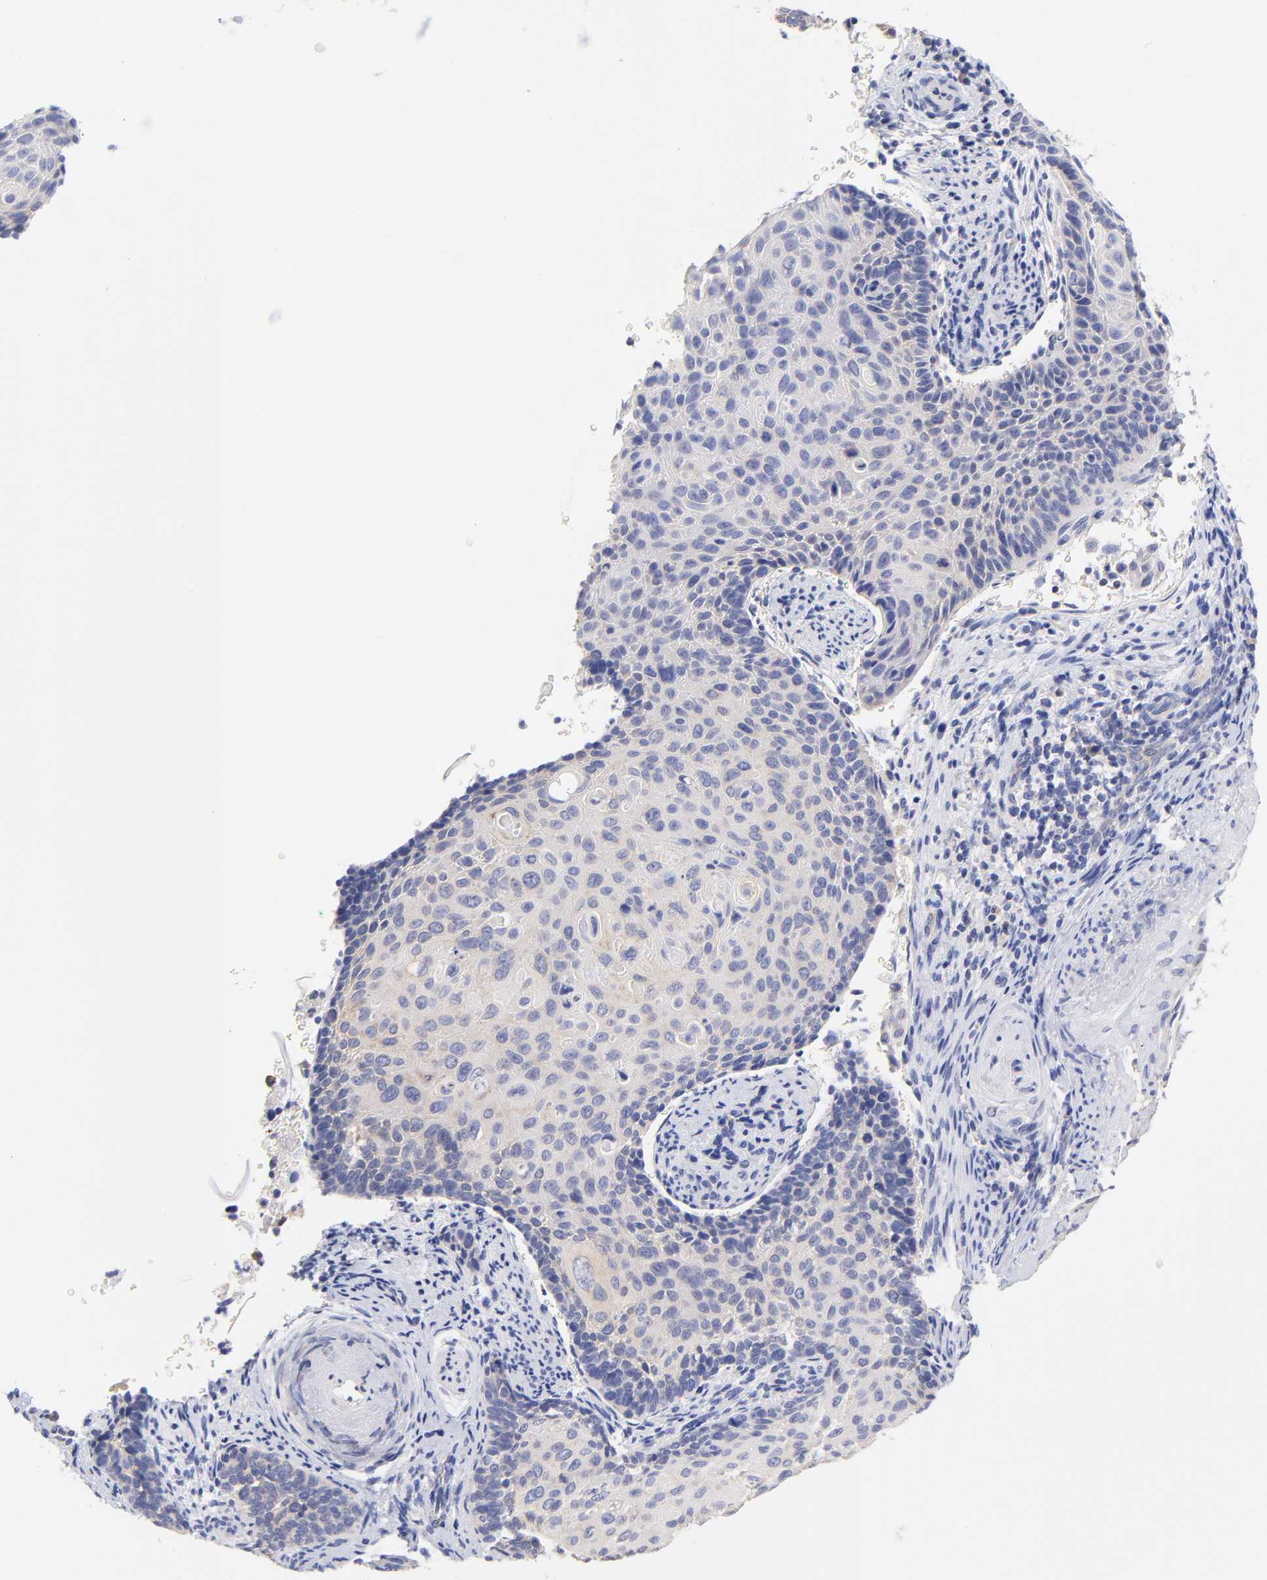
{"staining": {"intensity": "weak", "quantity": "25%-75%", "location": "cytoplasmic/membranous"}, "tissue": "cervical cancer", "cell_type": "Tumor cells", "image_type": "cancer", "snomed": [{"axis": "morphology", "description": "Squamous cell carcinoma, NOS"}, {"axis": "topography", "description": "Cervix"}], "caption": "Cervical squamous cell carcinoma stained with a protein marker reveals weak staining in tumor cells.", "gene": "TNFRSF13C", "patient": {"sex": "female", "age": 33}}